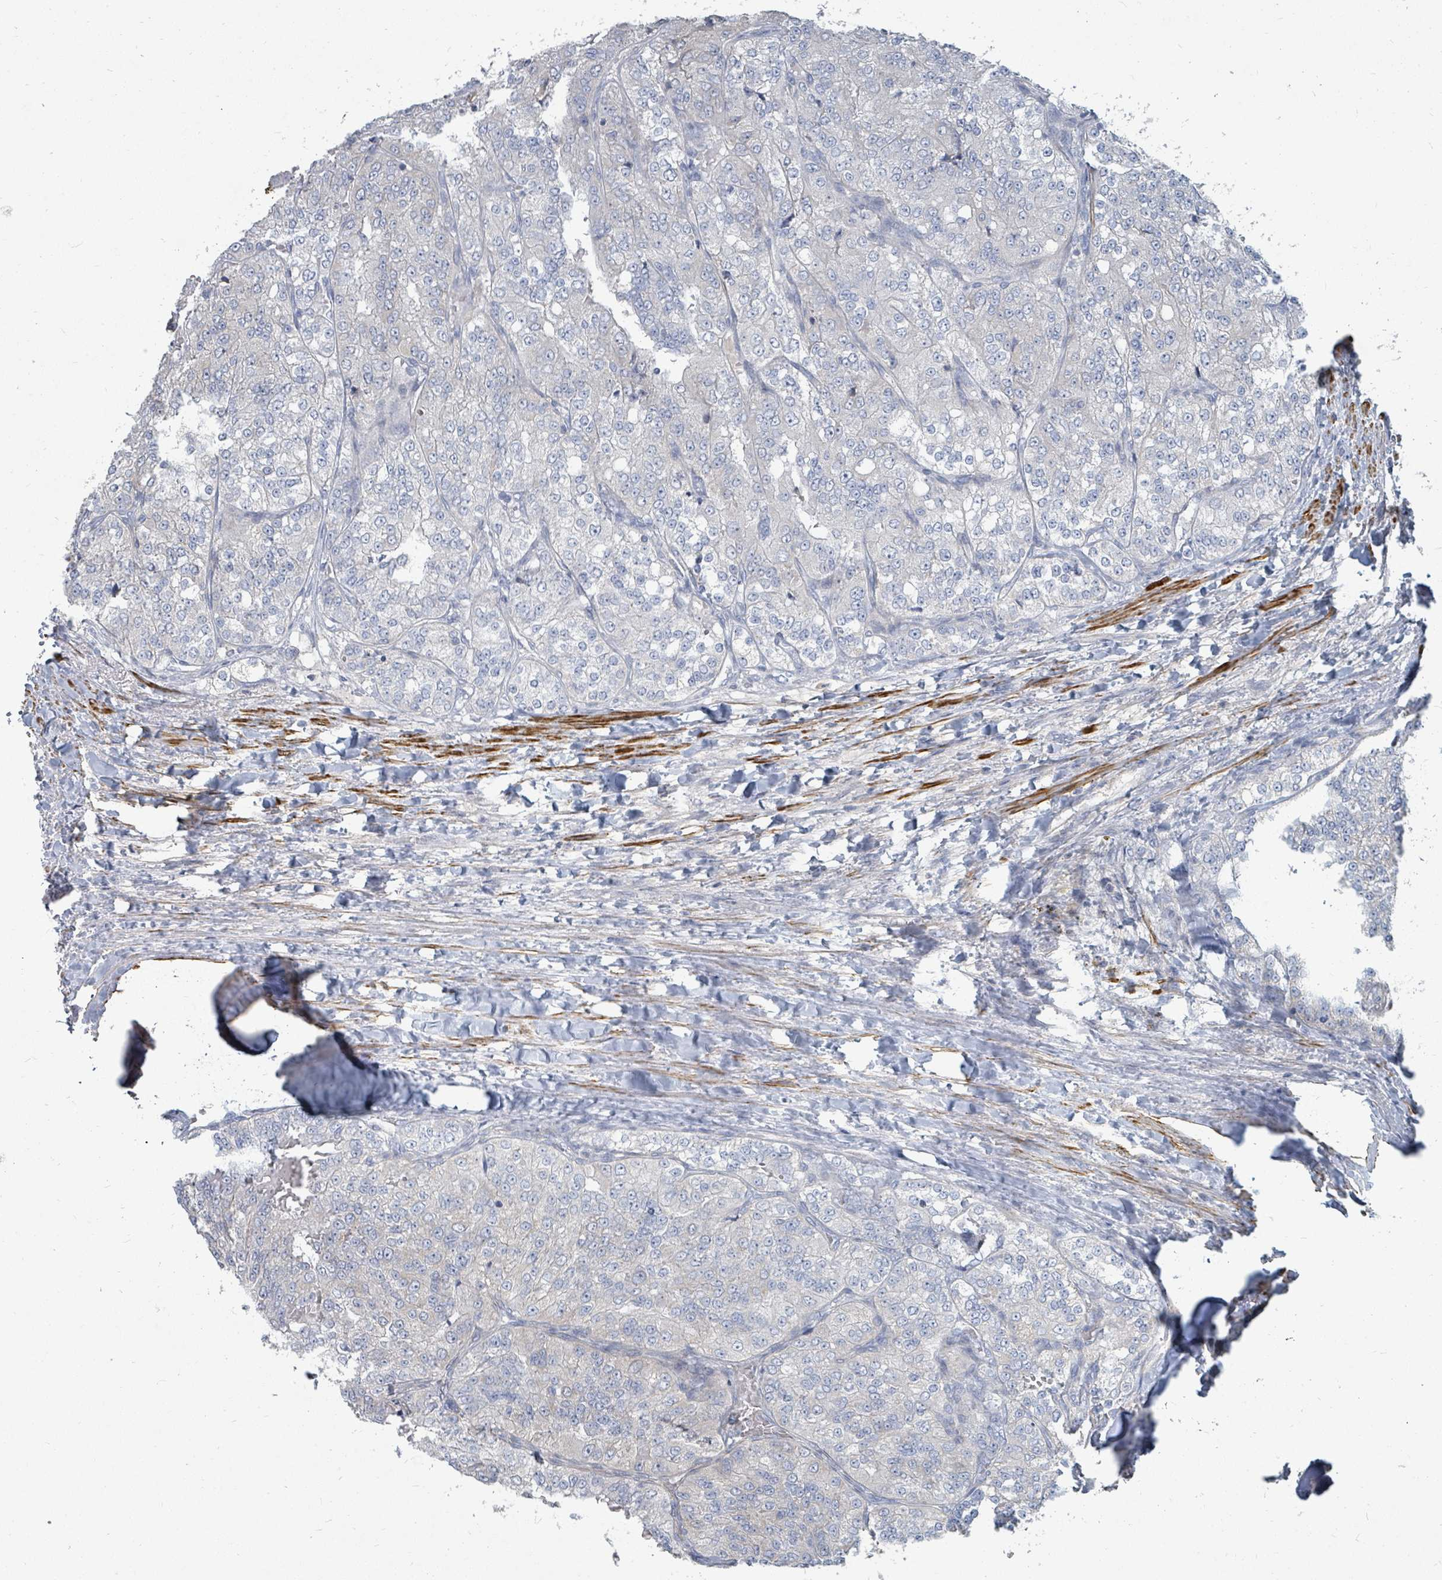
{"staining": {"intensity": "negative", "quantity": "none", "location": "none"}, "tissue": "renal cancer", "cell_type": "Tumor cells", "image_type": "cancer", "snomed": [{"axis": "morphology", "description": "Adenocarcinoma, NOS"}, {"axis": "topography", "description": "Kidney"}], "caption": "High power microscopy micrograph of an IHC histopathology image of renal cancer, revealing no significant expression in tumor cells.", "gene": "ARGFX", "patient": {"sex": "female", "age": 63}}